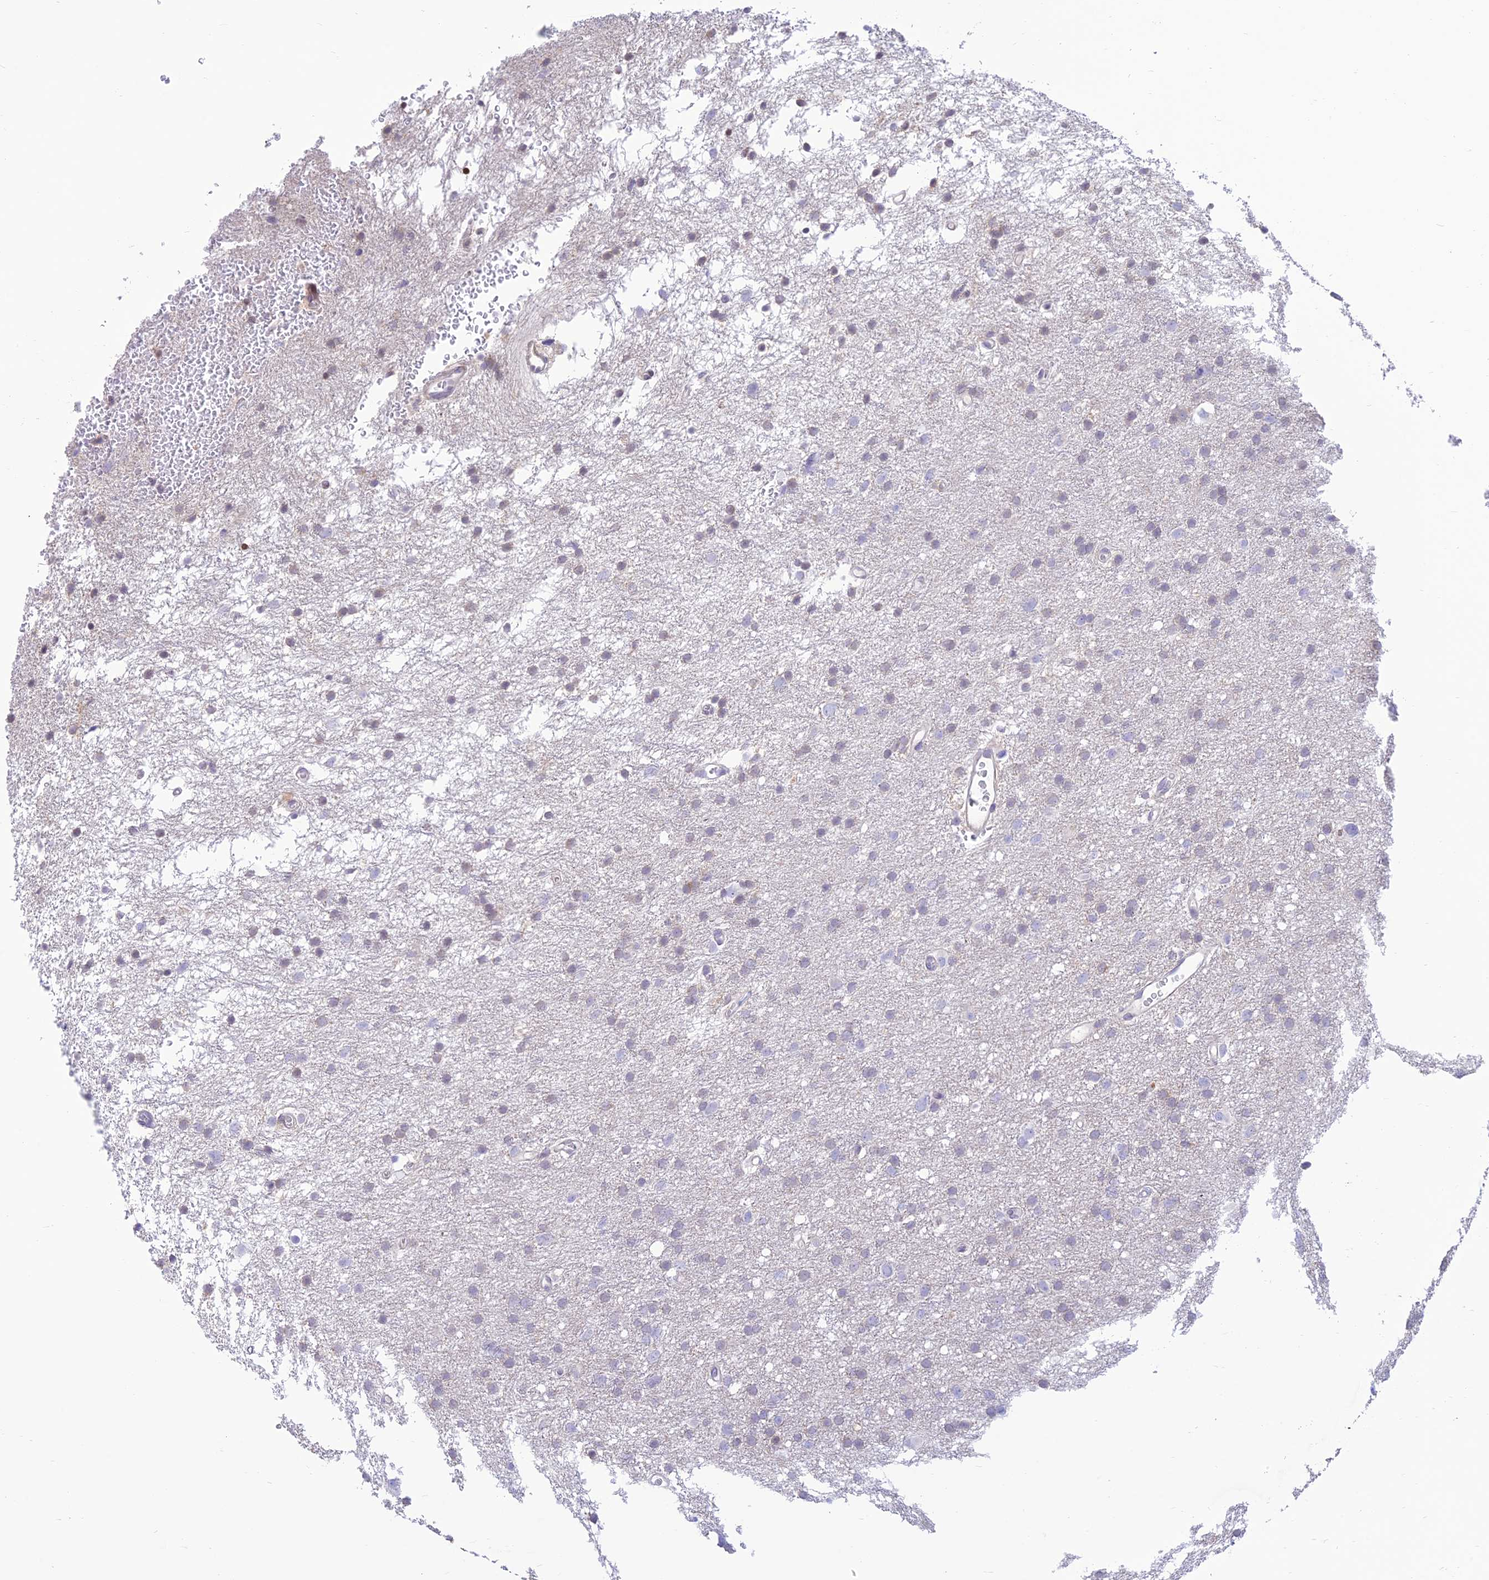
{"staining": {"intensity": "negative", "quantity": "none", "location": "none"}, "tissue": "glioma", "cell_type": "Tumor cells", "image_type": "cancer", "snomed": [{"axis": "morphology", "description": "Glioma, malignant, High grade"}, {"axis": "topography", "description": "Cerebral cortex"}], "caption": "Tumor cells show no significant protein positivity in glioma. The staining is performed using DAB (3,3'-diaminobenzidine) brown chromogen with nuclei counter-stained in using hematoxylin.", "gene": "FAM186B", "patient": {"sex": "female", "age": 36}}